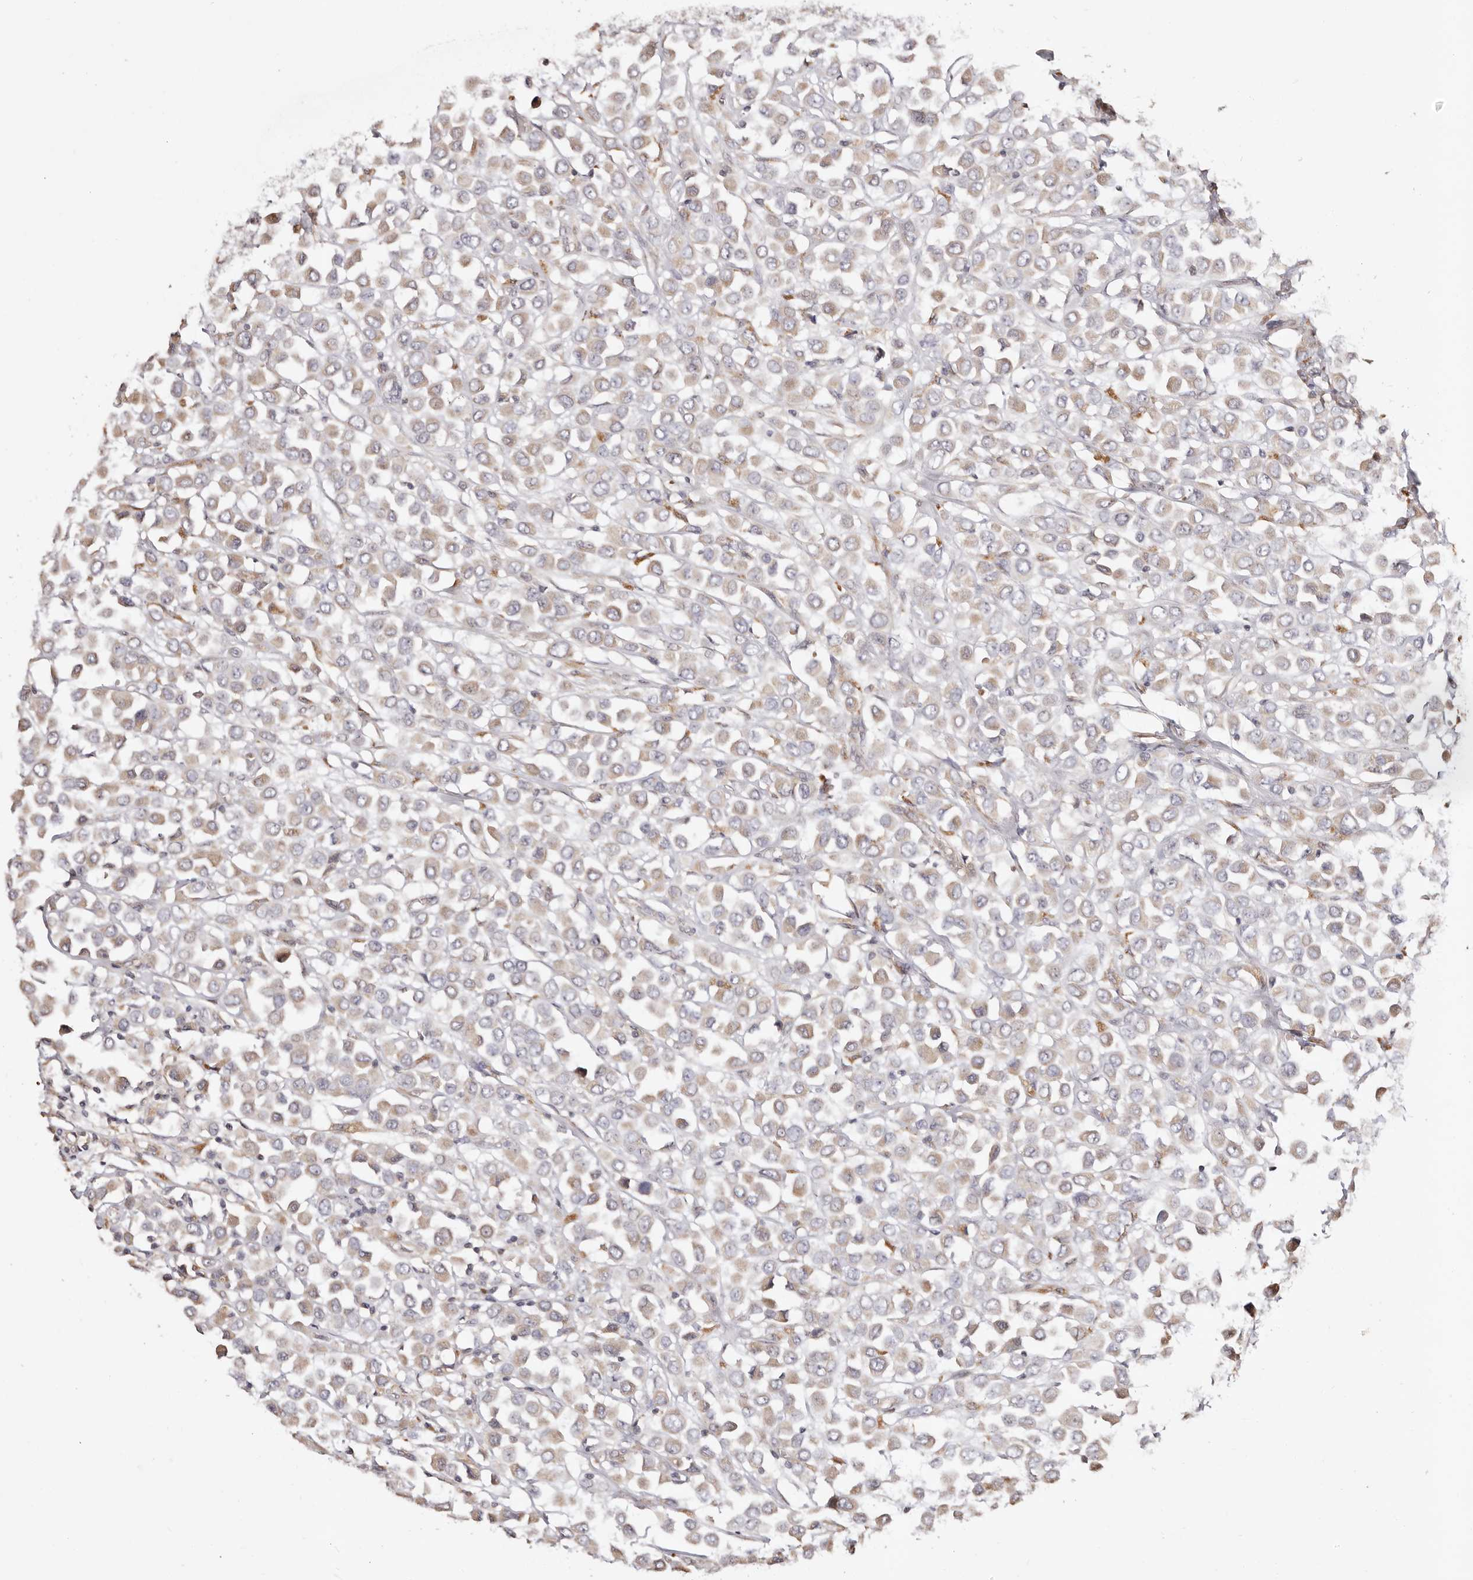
{"staining": {"intensity": "weak", "quantity": "25%-75%", "location": "cytoplasmic/membranous"}, "tissue": "breast cancer", "cell_type": "Tumor cells", "image_type": "cancer", "snomed": [{"axis": "morphology", "description": "Duct carcinoma"}, {"axis": "topography", "description": "Breast"}], "caption": "Protein analysis of intraductal carcinoma (breast) tissue exhibits weak cytoplasmic/membranous expression in approximately 25%-75% of tumor cells.", "gene": "MAPK1", "patient": {"sex": "female", "age": 61}}